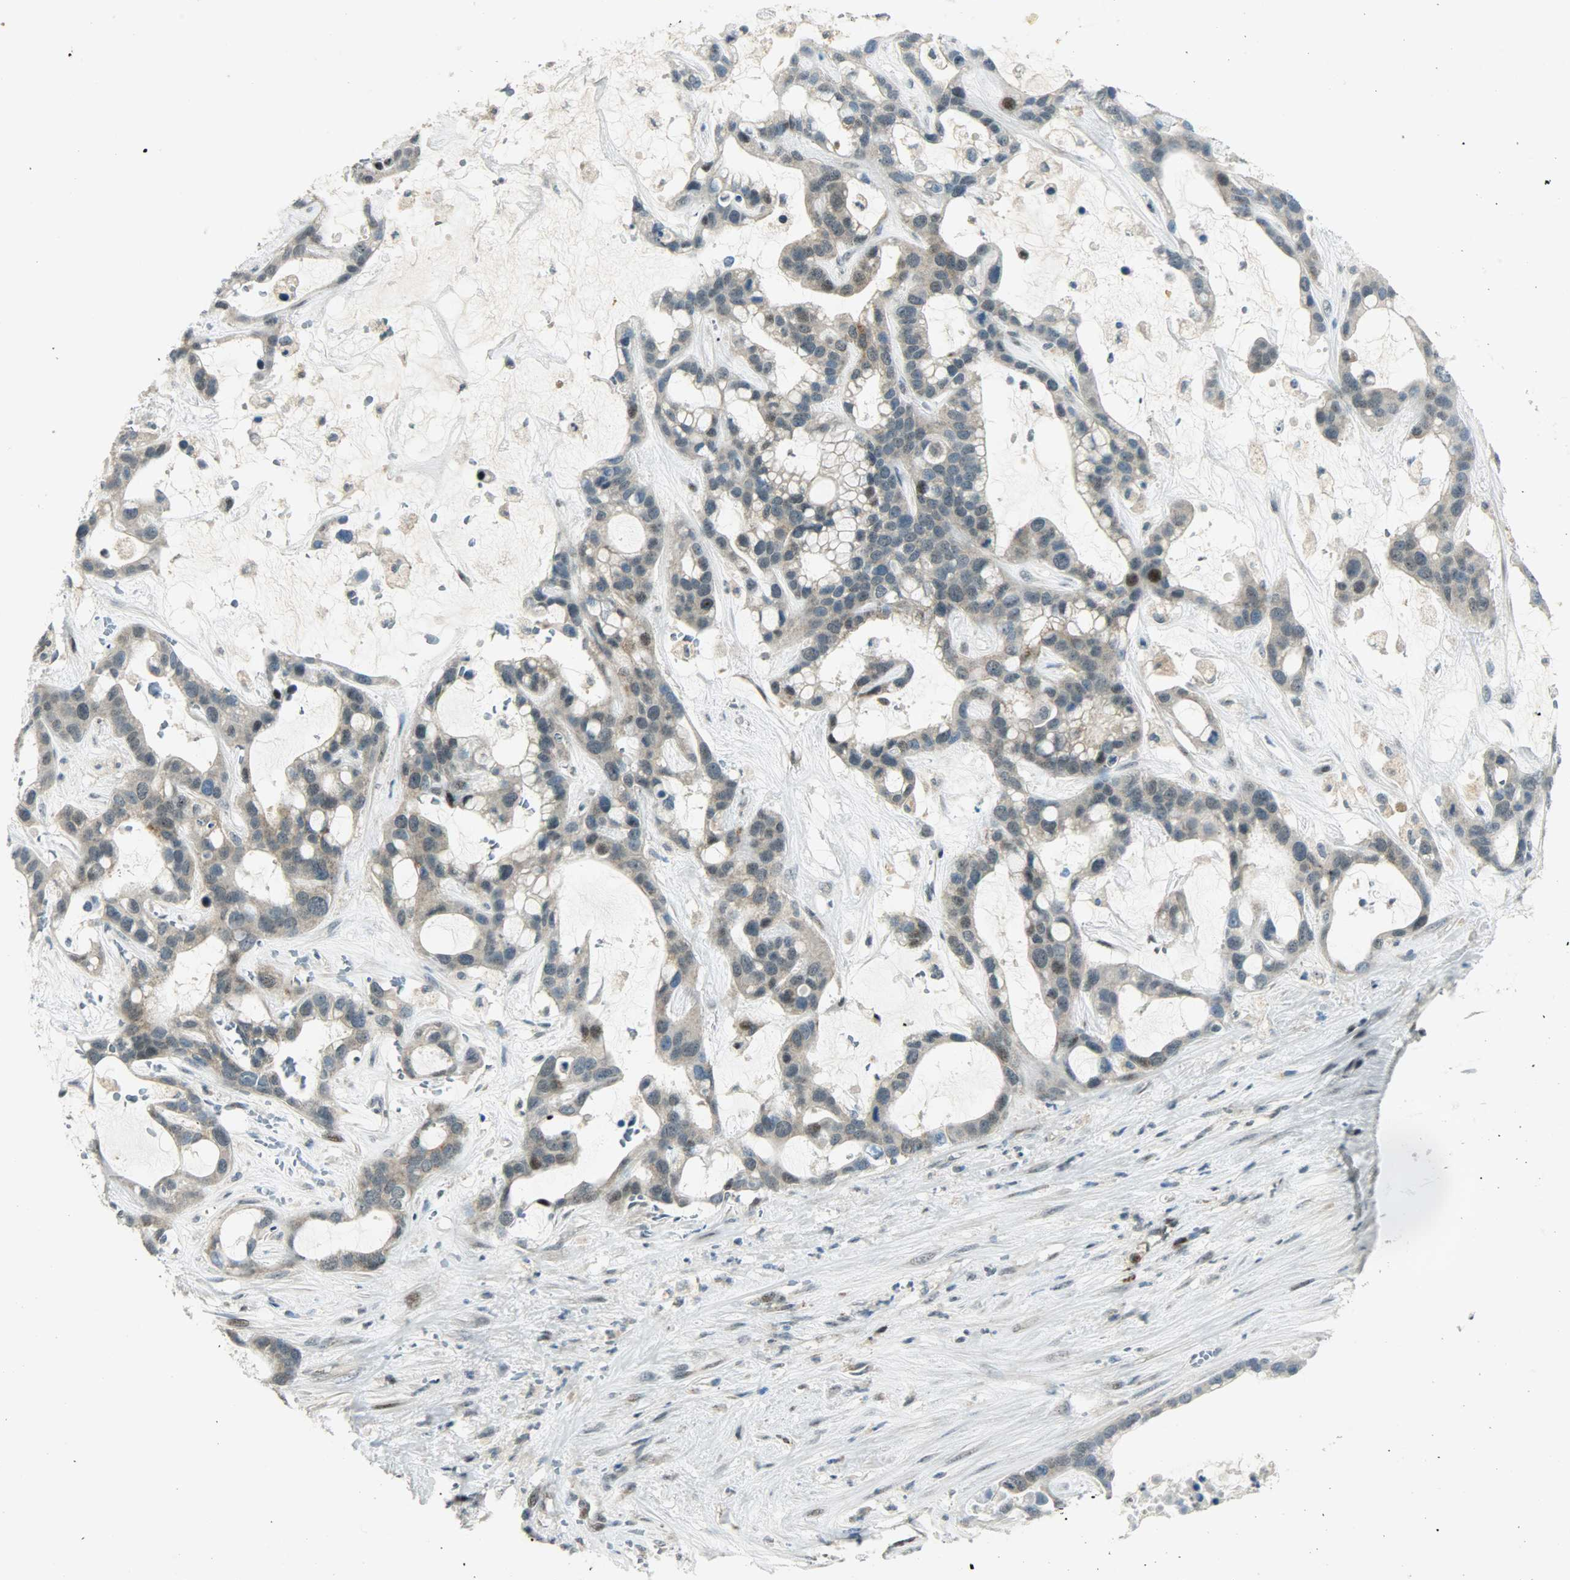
{"staining": {"intensity": "weak", "quantity": "25%-75%", "location": "cytoplasmic/membranous"}, "tissue": "liver cancer", "cell_type": "Tumor cells", "image_type": "cancer", "snomed": [{"axis": "morphology", "description": "Cholangiocarcinoma"}, {"axis": "topography", "description": "Liver"}], "caption": "Protein expression by immunohistochemistry (IHC) shows weak cytoplasmic/membranous positivity in about 25%-75% of tumor cells in cholangiocarcinoma (liver). Immunohistochemistry stains the protein of interest in brown and the nuclei are stained blue.", "gene": "IL15", "patient": {"sex": "female", "age": 65}}